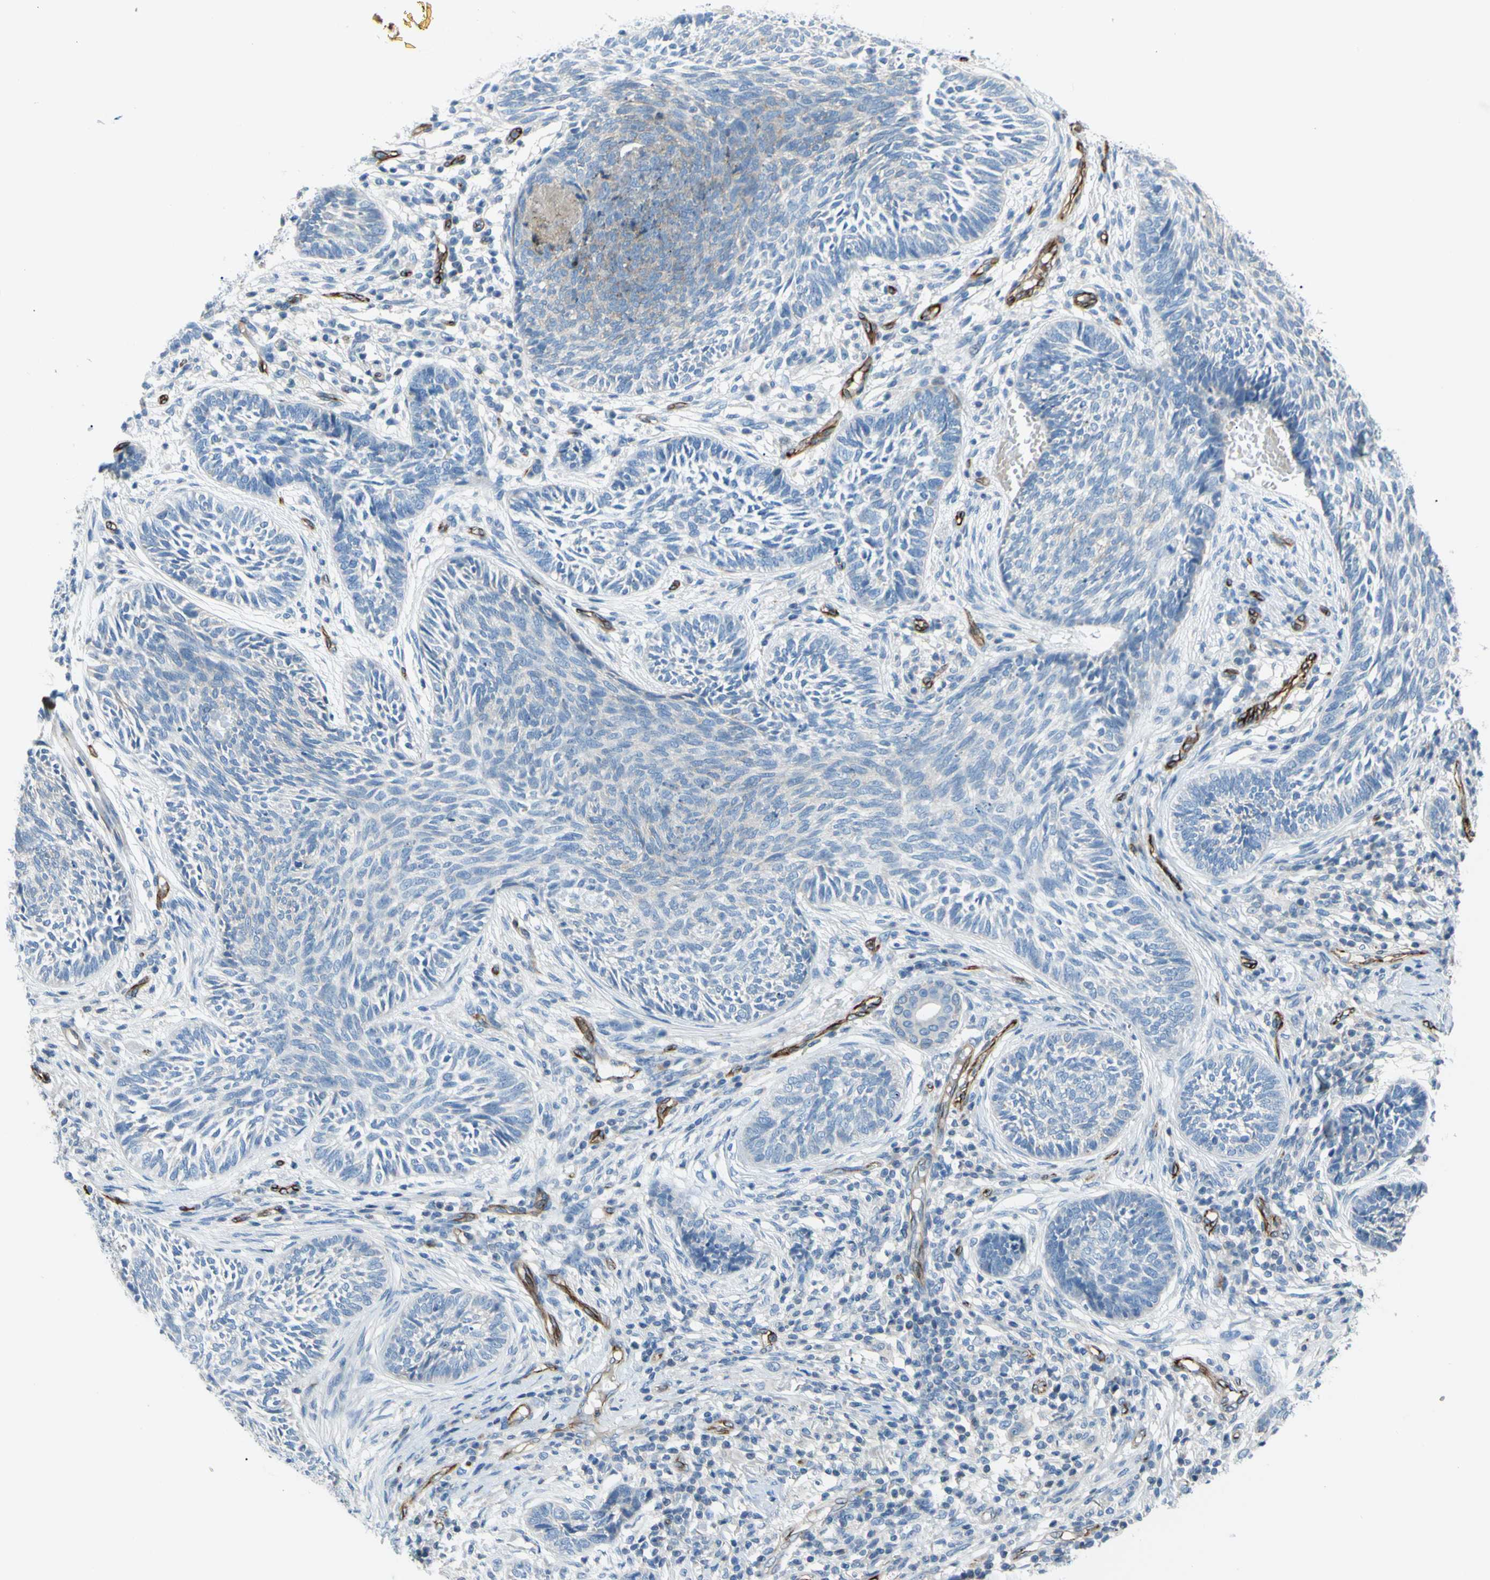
{"staining": {"intensity": "negative", "quantity": "none", "location": "none"}, "tissue": "skin cancer", "cell_type": "Tumor cells", "image_type": "cancer", "snomed": [{"axis": "morphology", "description": "Papilloma, NOS"}, {"axis": "morphology", "description": "Basal cell carcinoma"}, {"axis": "topography", "description": "Skin"}], "caption": "Protein analysis of skin basal cell carcinoma exhibits no significant positivity in tumor cells. Brightfield microscopy of immunohistochemistry (IHC) stained with DAB (brown) and hematoxylin (blue), captured at high magnification.", "gene": "PRRG2", "patient": {"sex": "male", "age": 87}}